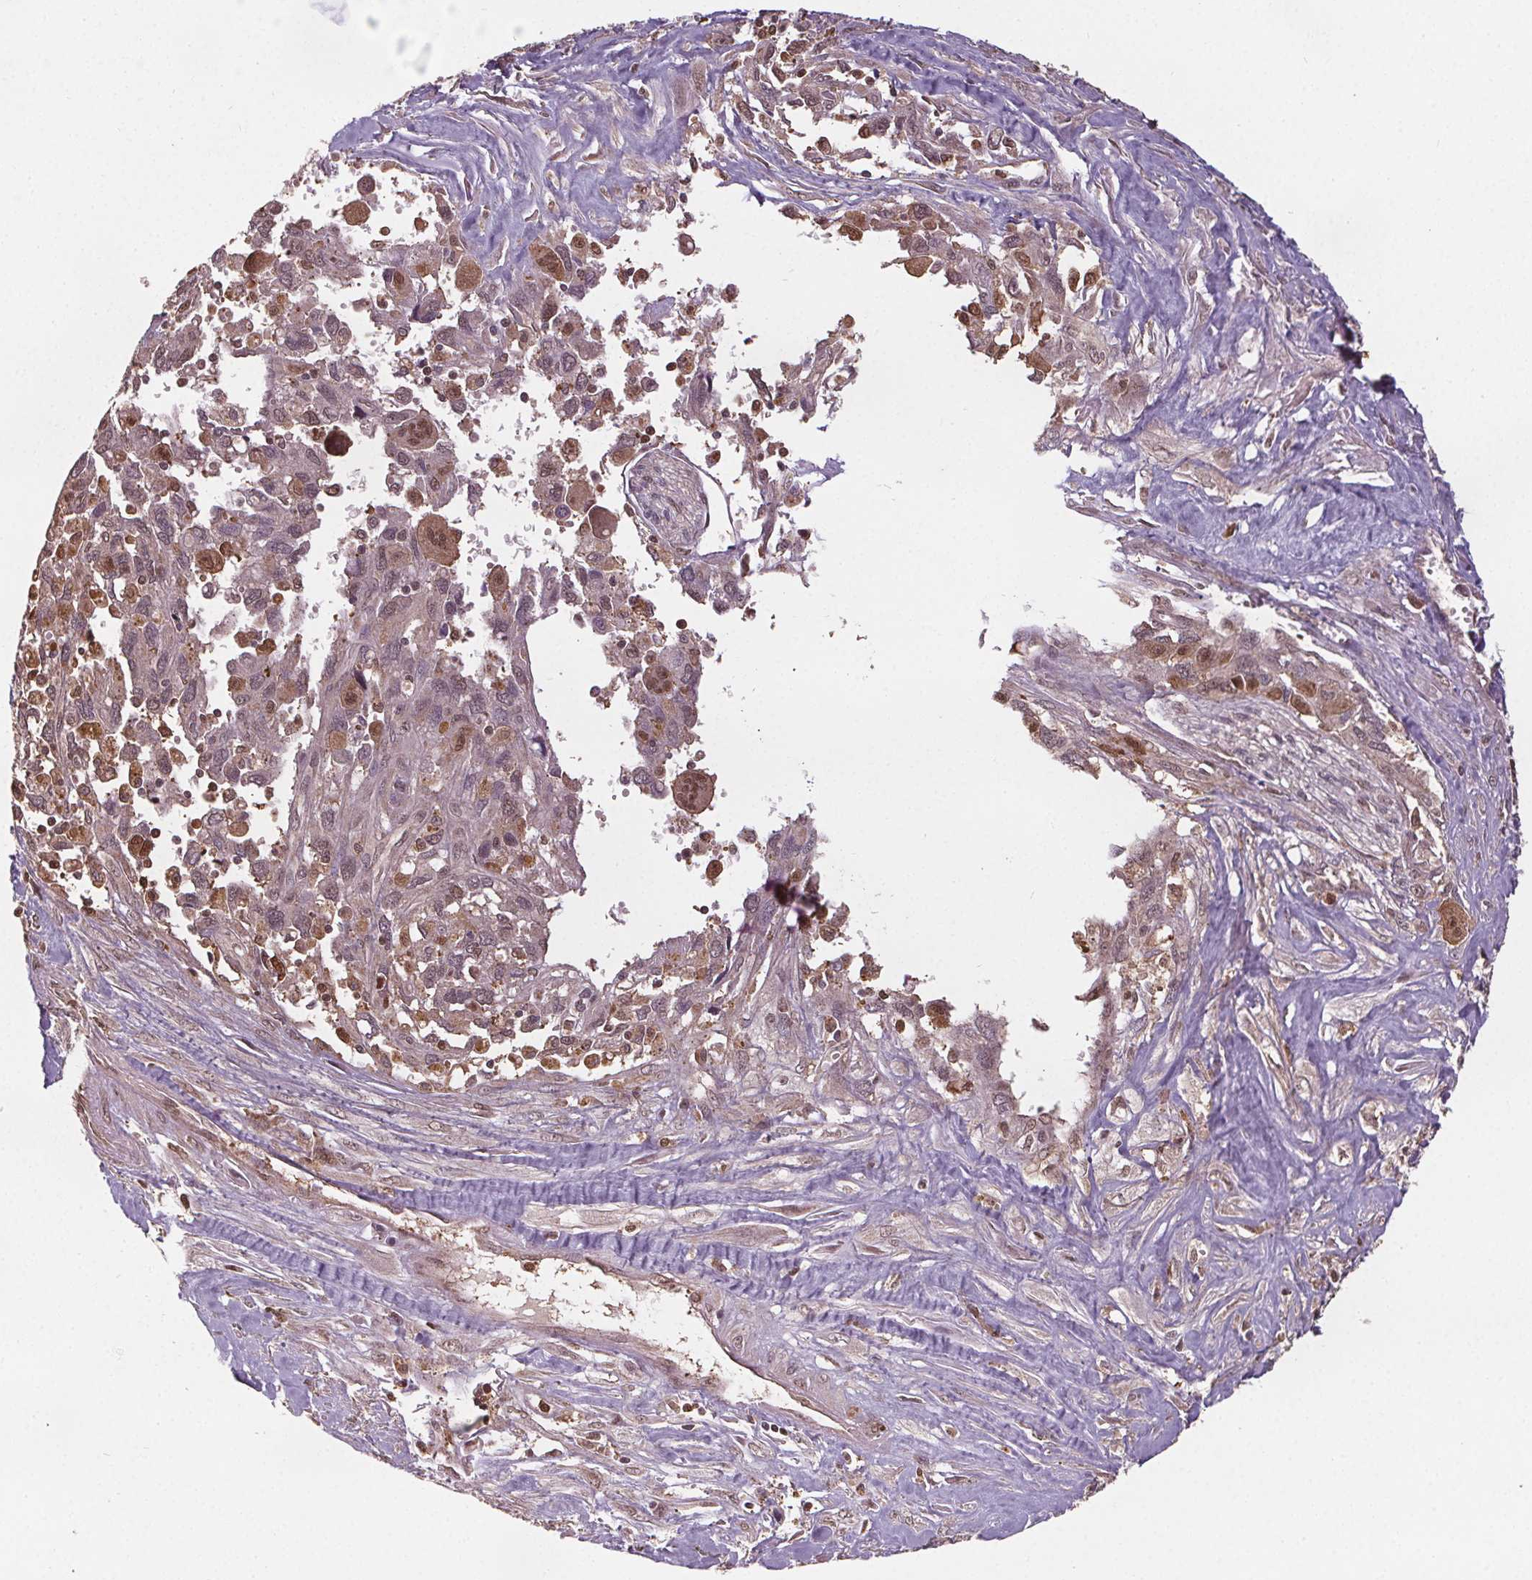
{"staining": {"intensity": "moderate", "quantity": "25%-75%", "location": "cytoplasmic/membranous,nuclear"}, "tissue": "pancreatic cancer", "cell_type": "Tumor cells", "image_type": "cancer", "snomed": [{"axis": "morphology", "description": "Adenocarcinoma, NOS"}, {"axis": "topography", "description": "Pancreas"}], "caption": "A brown stain labels moderate cytoplasmic/membranous and nuclear expression of a protein in human pancreatic cancer (adenocarcinoma) tumor cells.", "gene": "ENO1", "patient": {"sex": "female", "age": 47}}